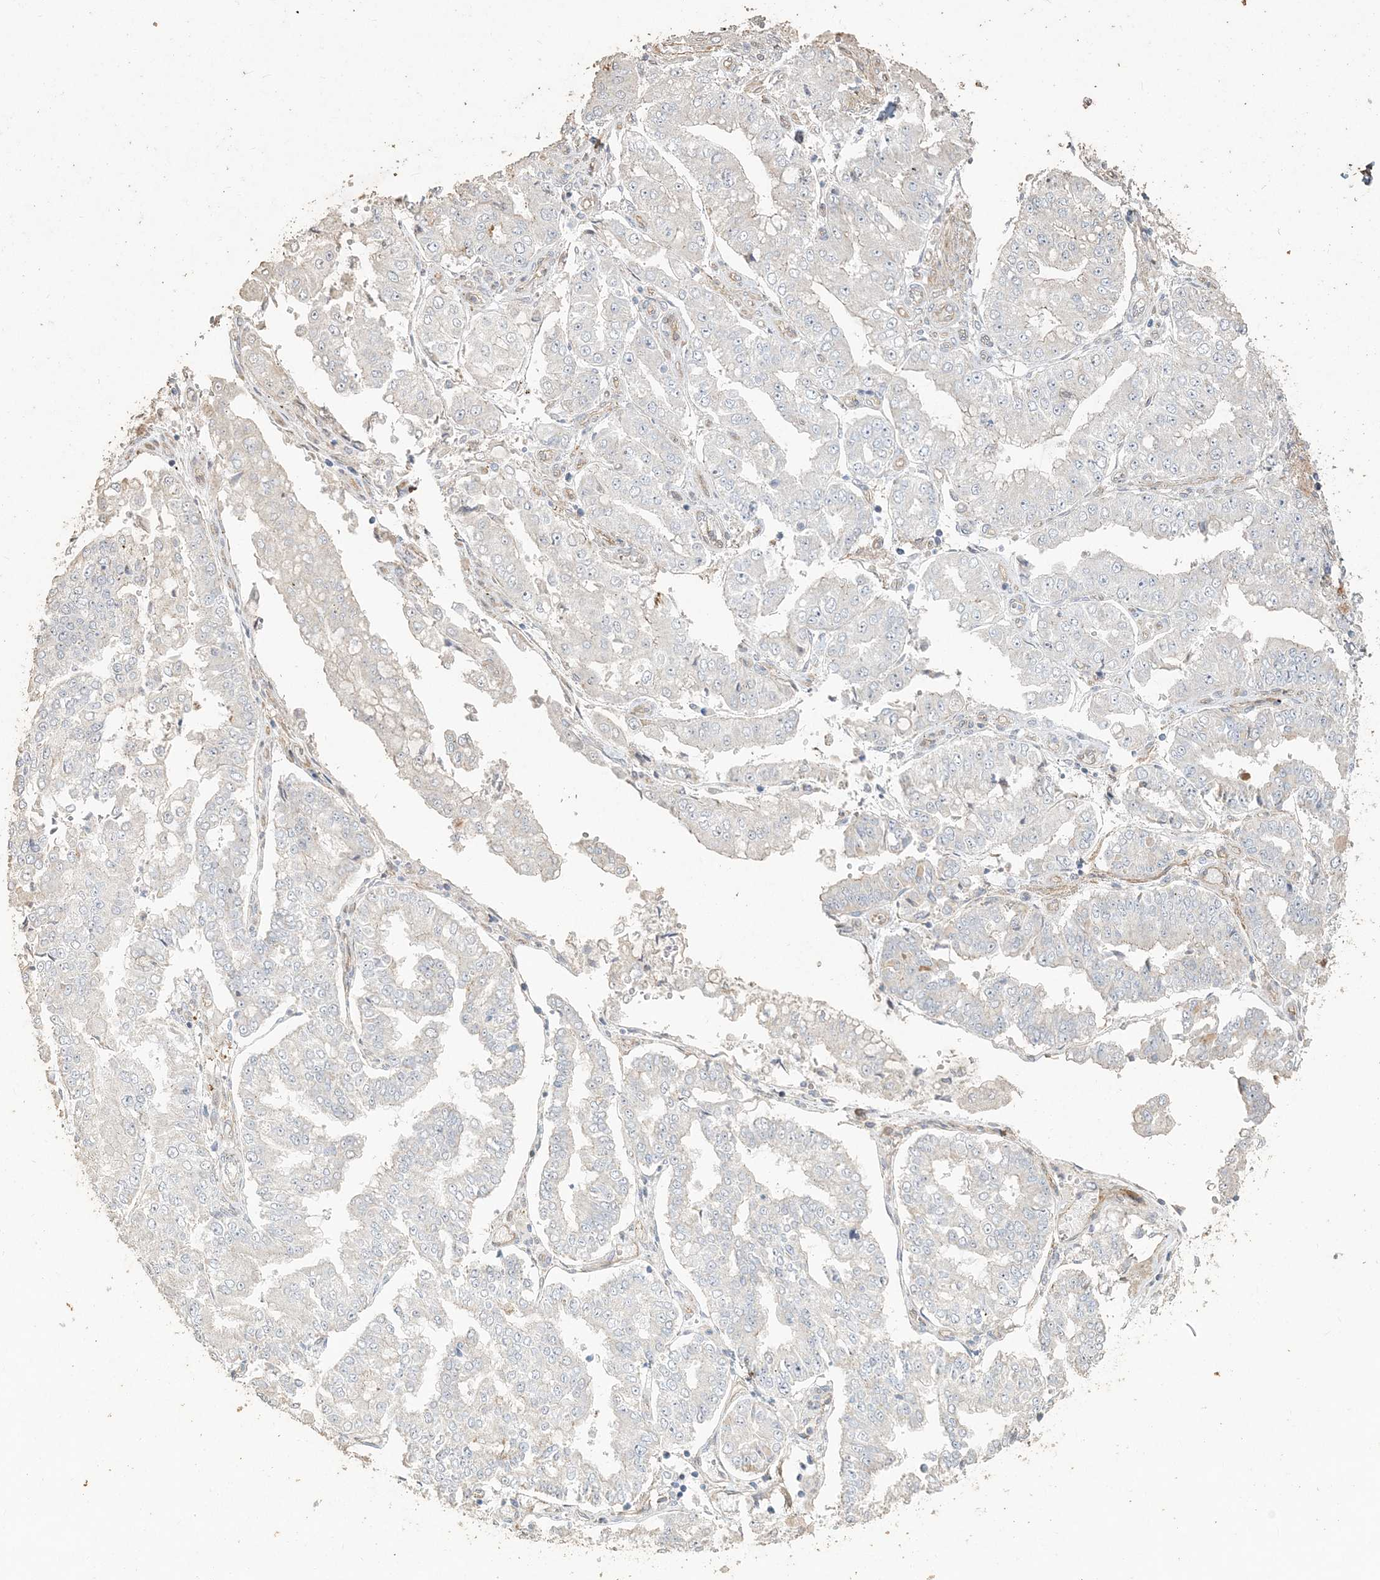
{"staining": {"intensity": "negative", "quantity": "none", "location": "none"}, "tissue": "stomach cancer", "cell_type": "Tumor cells", "image_type": "cancer", "snomed": [{"axis": "morphology", "description": "Adenocarcinoma, NOS"}, {"axis": "topography", "description": "Stomach"}], "caption": "This is an immunohistochemistry image of stomach adenocarcinoma. There is no staining in tumor cells.", "gene": "RNF145", "patient": {"sex": "male", "age": 76}}